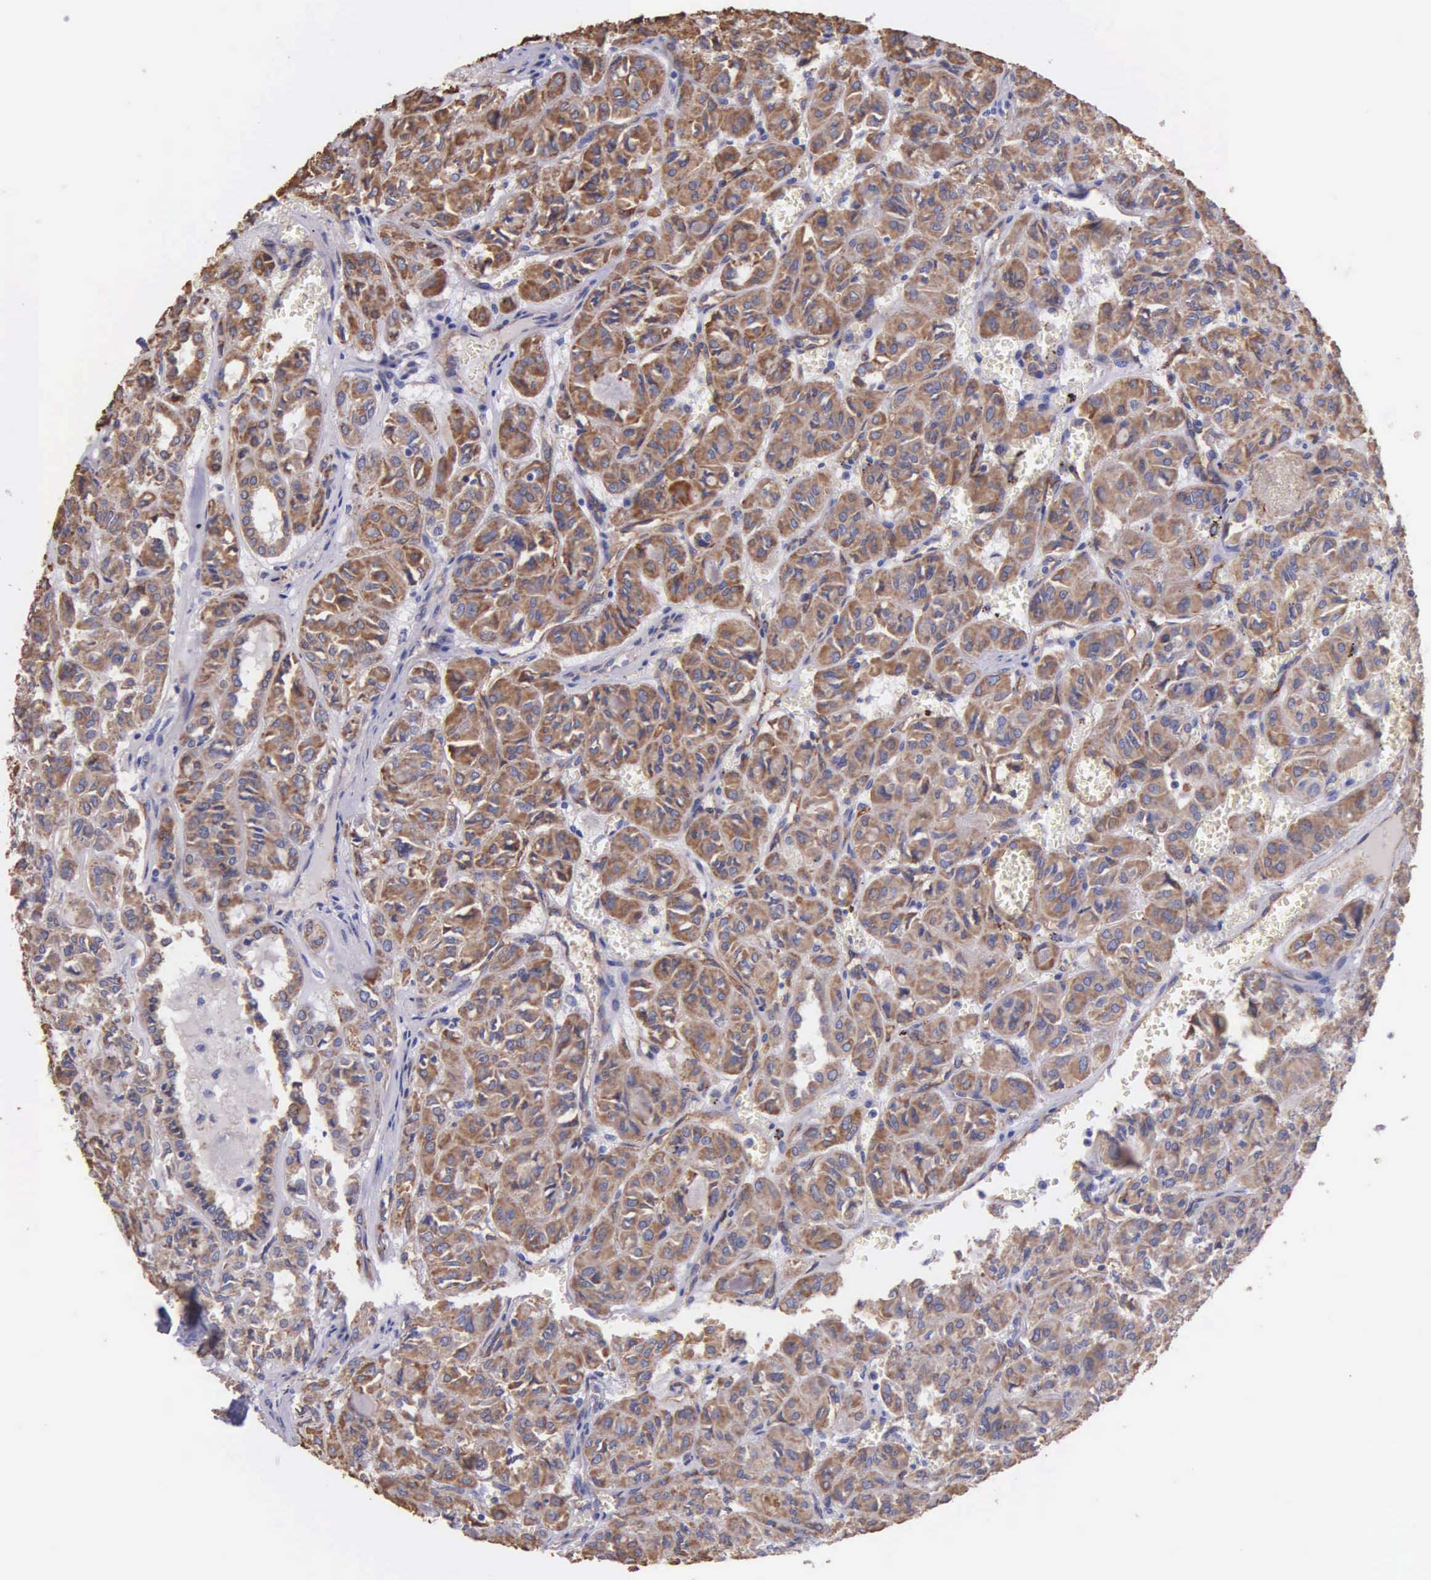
{"staining": {"intensity": "moderate", "quantity": ">75%", "location": "cytoplasmic/membranous"}, "tissue": "thyroid cancer", "cell_type": "Tumor cells", "image_type": "cancer", "snomed": [{"axis": "morphology", "description": "Follicular adenoma carcinoma, NOS"}, {"axis": "topography", "description": "Thyroid gland"}], "caption": "A brown stain labels moderate cytoplasmic/membranous positivity of a protein in thyroid cancer (follicular adenoma carcinoma) tumor cells.", "gene": "ZC3H12B", "patient": {"sex": "female", "age": 71}}